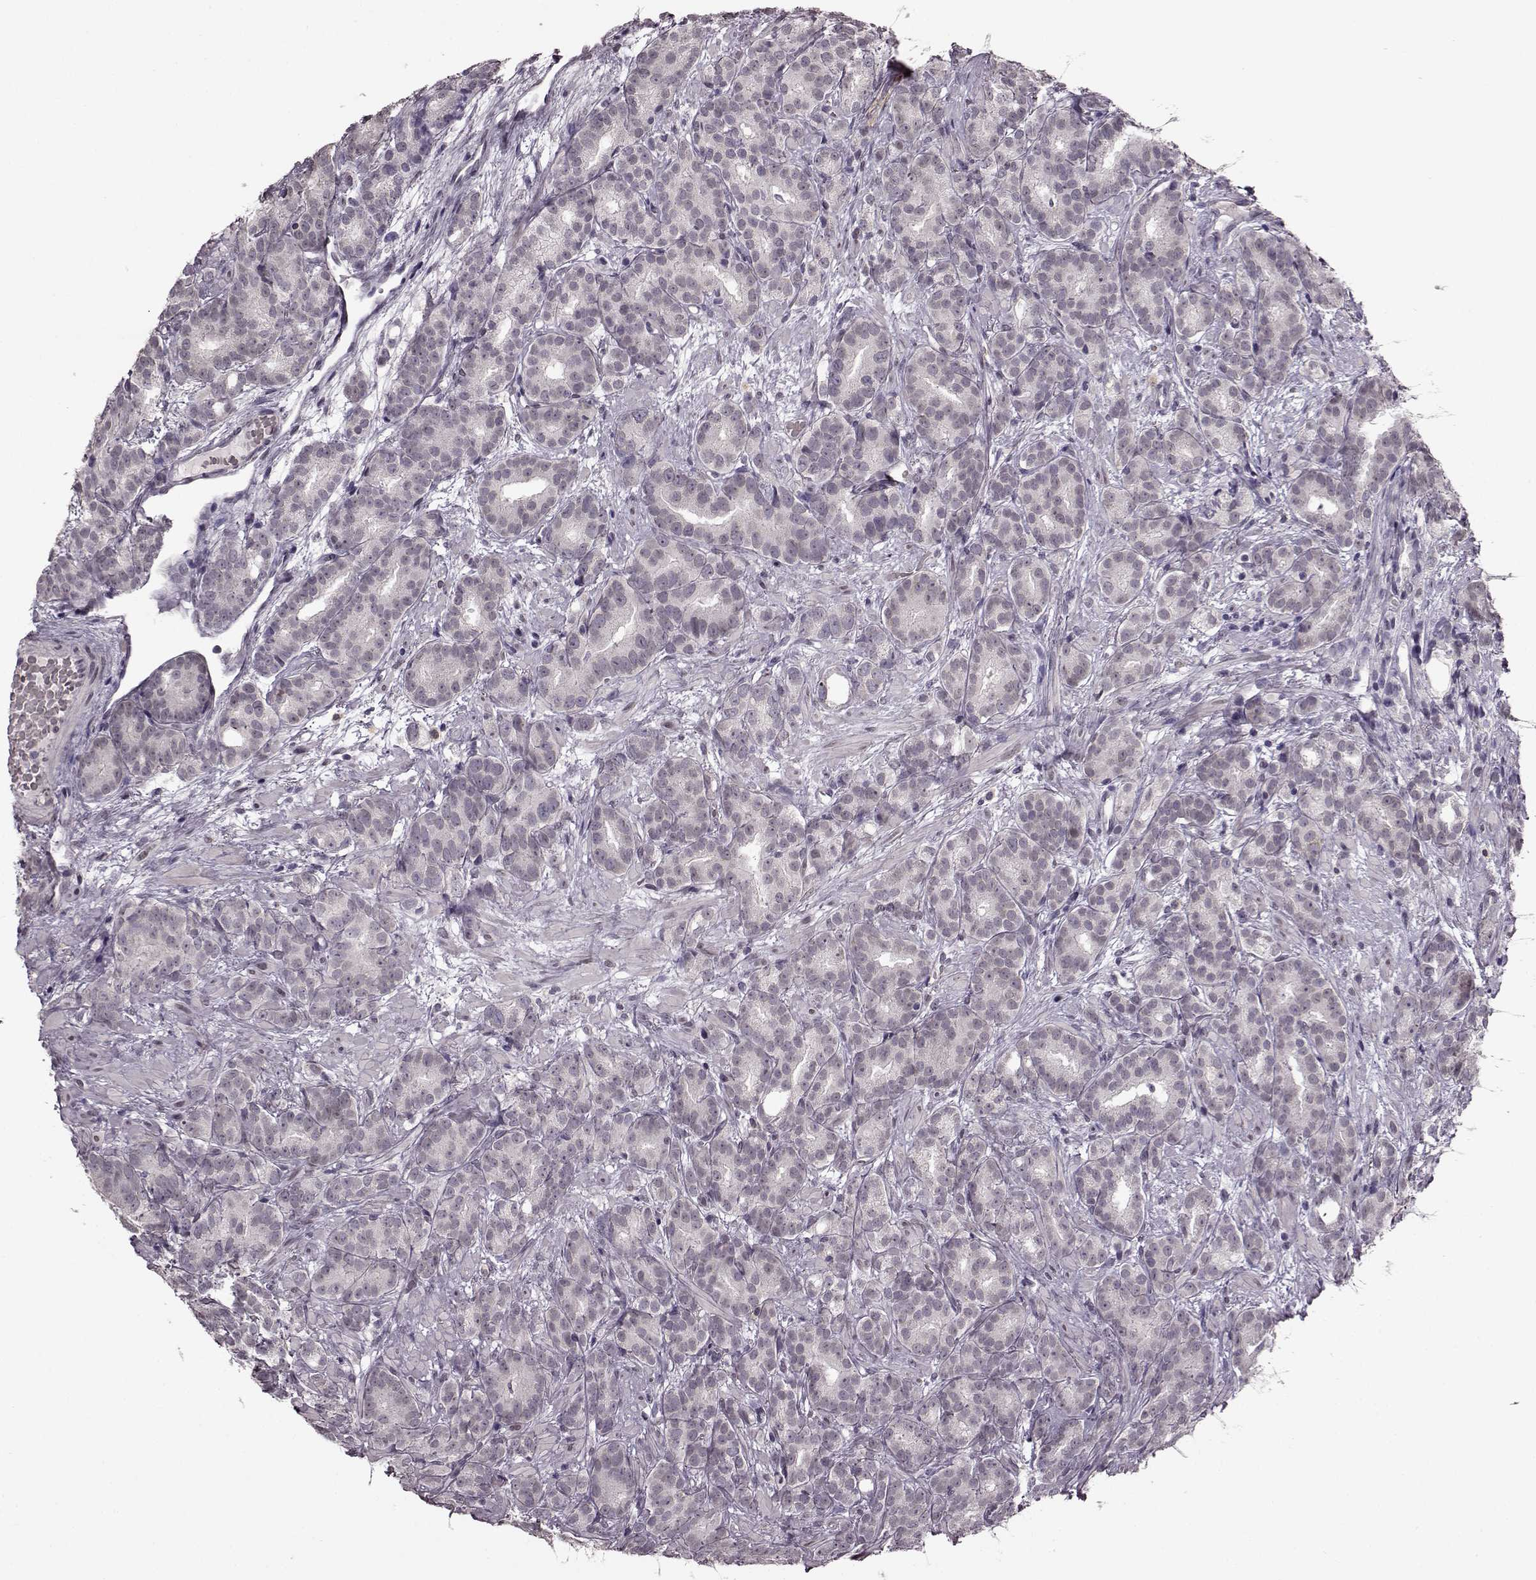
{"staining": {"intensity": "negative", "quantity": "none", "location": "none"}, "tissue": "prostate cancer", "cell_type": "Tumor cells", "image_type": "cancer", "snomed": [{"axis": "morphology", "description": "Adenocarcinoma, High grade"}, {"axis": "topography", "description": "Prostate"}], "caption": "IHC micrograph of neoplastic tissue: prostate cancer stained with DAB (3,3'-diaminobenzidine) exhibits no significant protein staining in tumor cells. (DAB (3,3'-diaminobenzidine) IHC, high magnification).", "gene": "STX1B", "patient": {"sex": "male", "age": 90}}